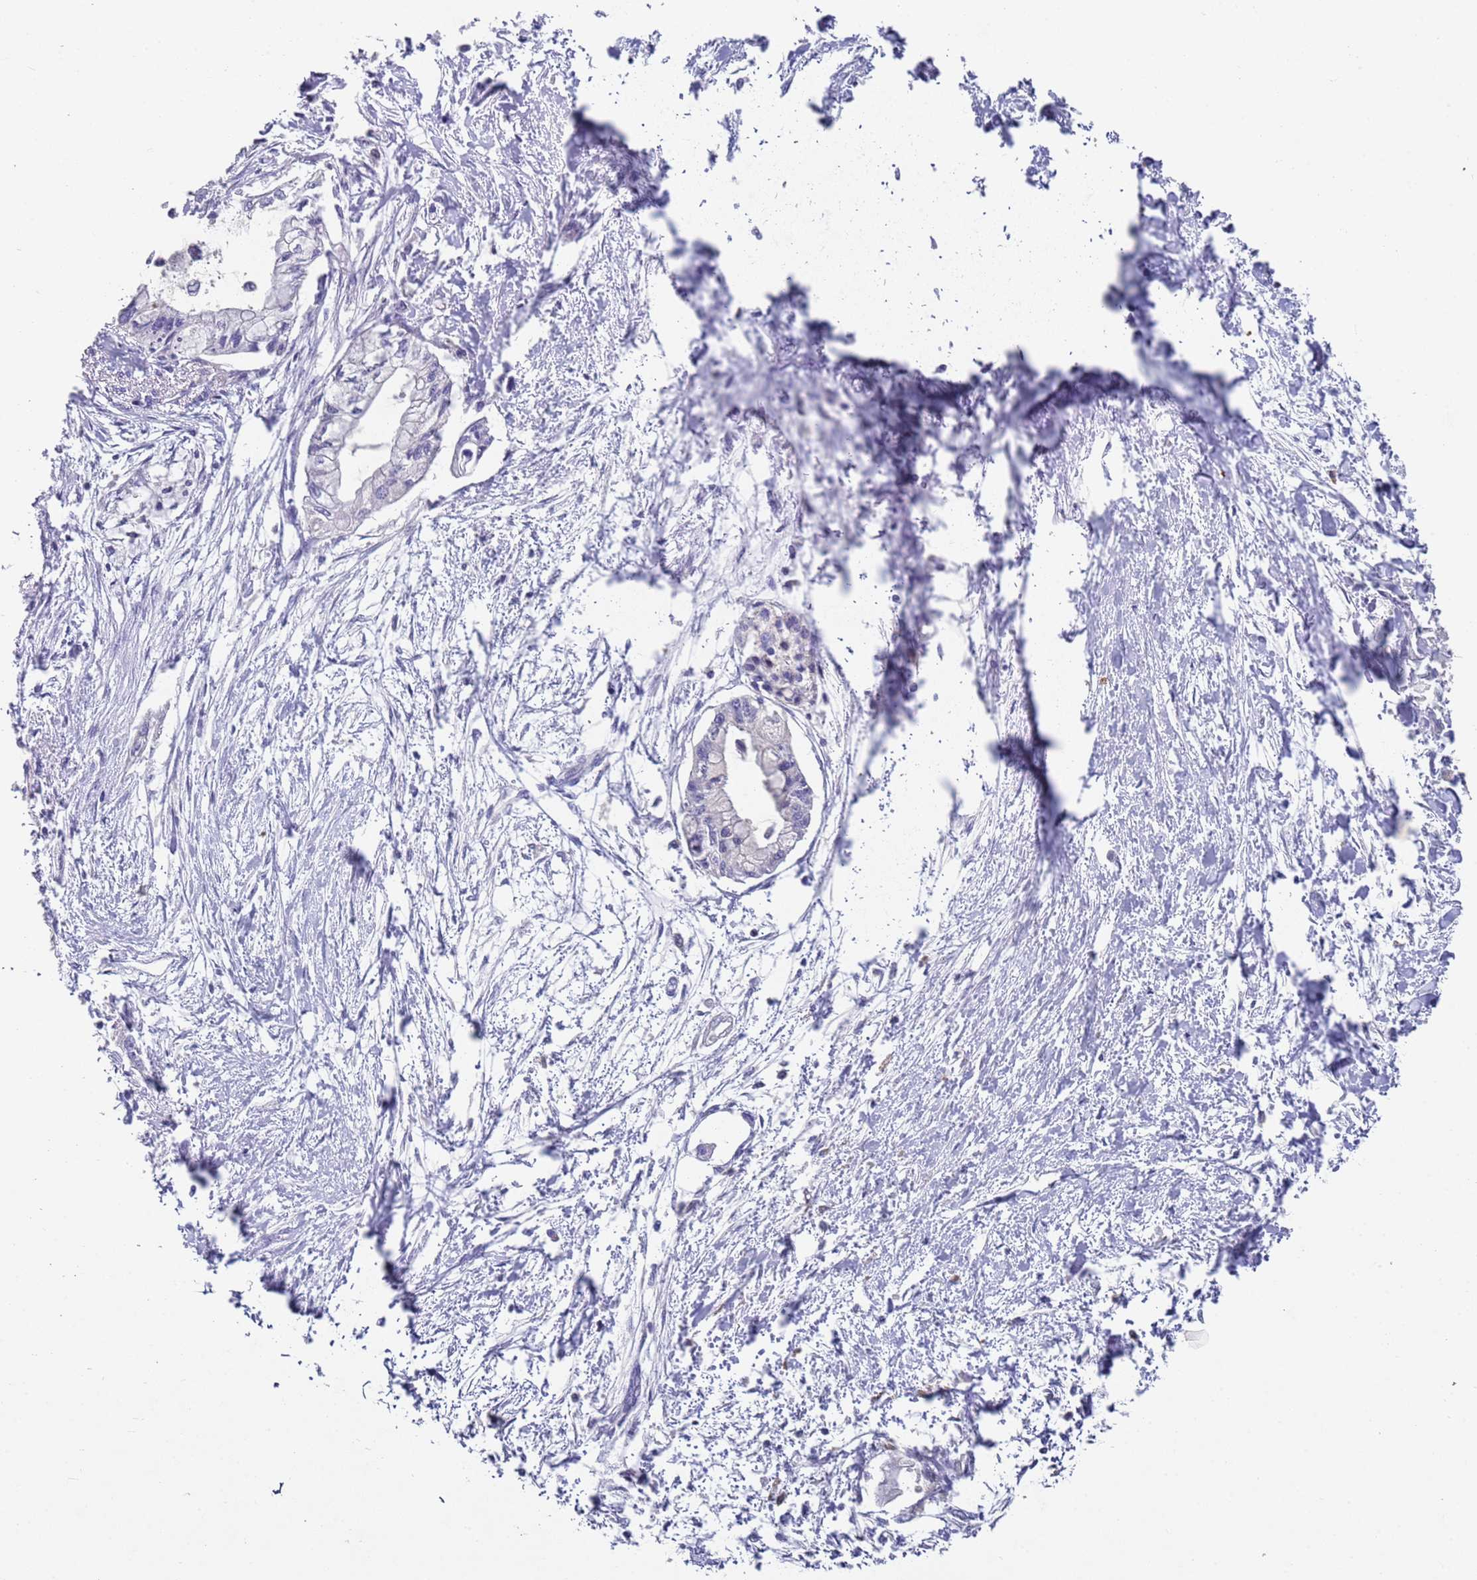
{"staining": {"intensity": "negative", "quantity": "none", "location": "none"}, "tissue": "pancreatic cancer", "cell_type": "Tumor cells", "image_type": "cancer", "snomed": [{"axis": "morphology", "description": "Adenocarcinoma, NOS"}, {"axis": "topography", "description": "Pancreas"}], "caption": "Immunohistochemical staining of adenocarcinoma (pancreatic) demonstrates no significant positivity in tumor cells. (DAB (3,3'-diaminobenzidine) IHC with hematoxylin counter stain).", "gene": "LACC1", "patient": {"sex": "male", "age": 48}}